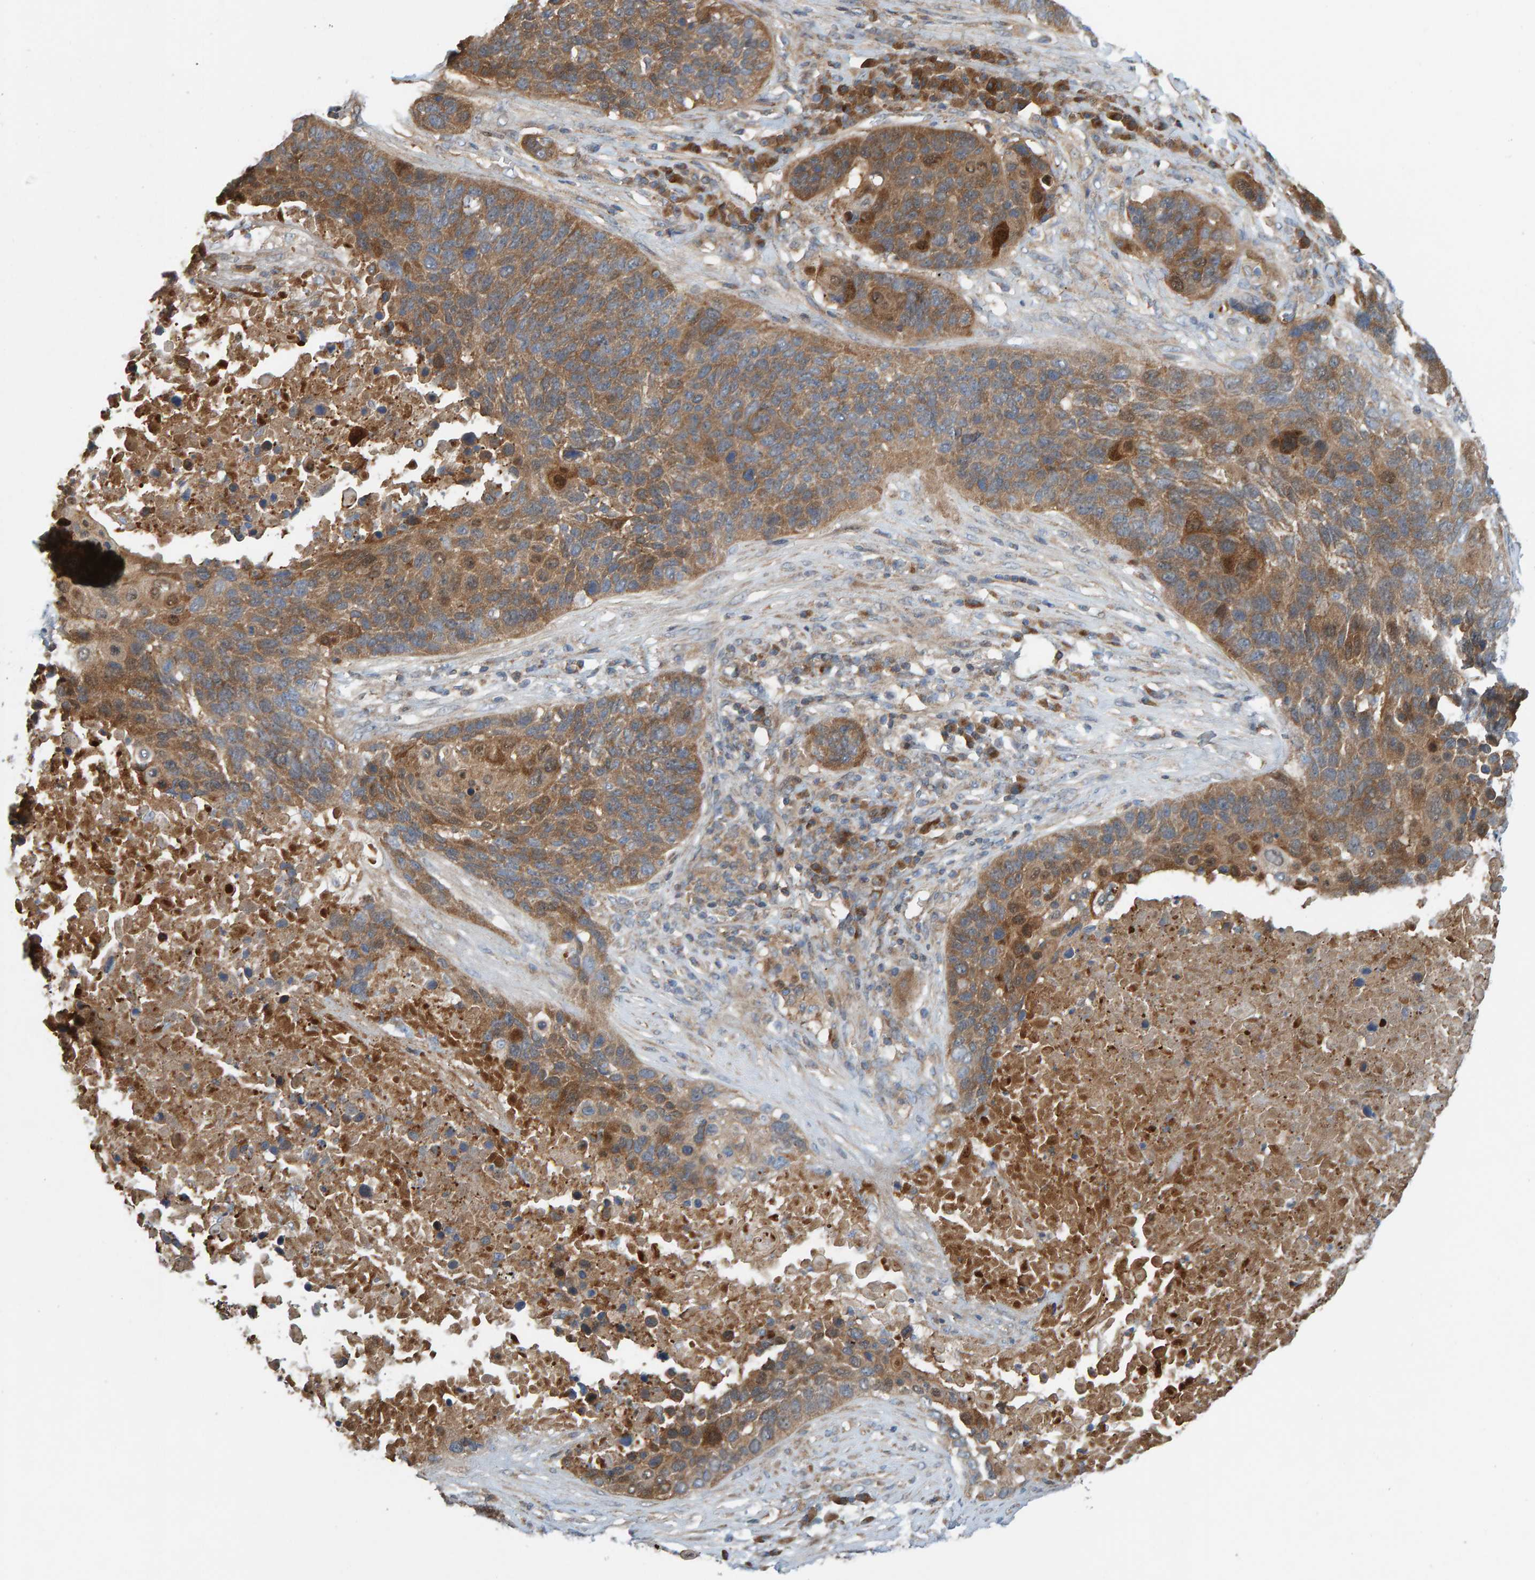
{"staining": {"intensity": "moderate", "quantity": ">75%", "location": "cytoplasmic/membranous"}, "tissue": "lung cancer", "cell_type": "Tumor cells", "image_type": "cancer", "snomed": [{"axis": "morphology", "description": "Squamous cell carcinoma, NOS"}, {"axis": "topography", "description": "Lung"}], "caption": "Immunohistochemistry (IHC) micrograph of lung cancer stained for a protein (brown), which reveals medium levels of moderate cytoplasmic/membranous staining in approximately >75% of tumor cells.", "gene": "KIAA0753", "patient": {"sex": "male", "age": 66}}